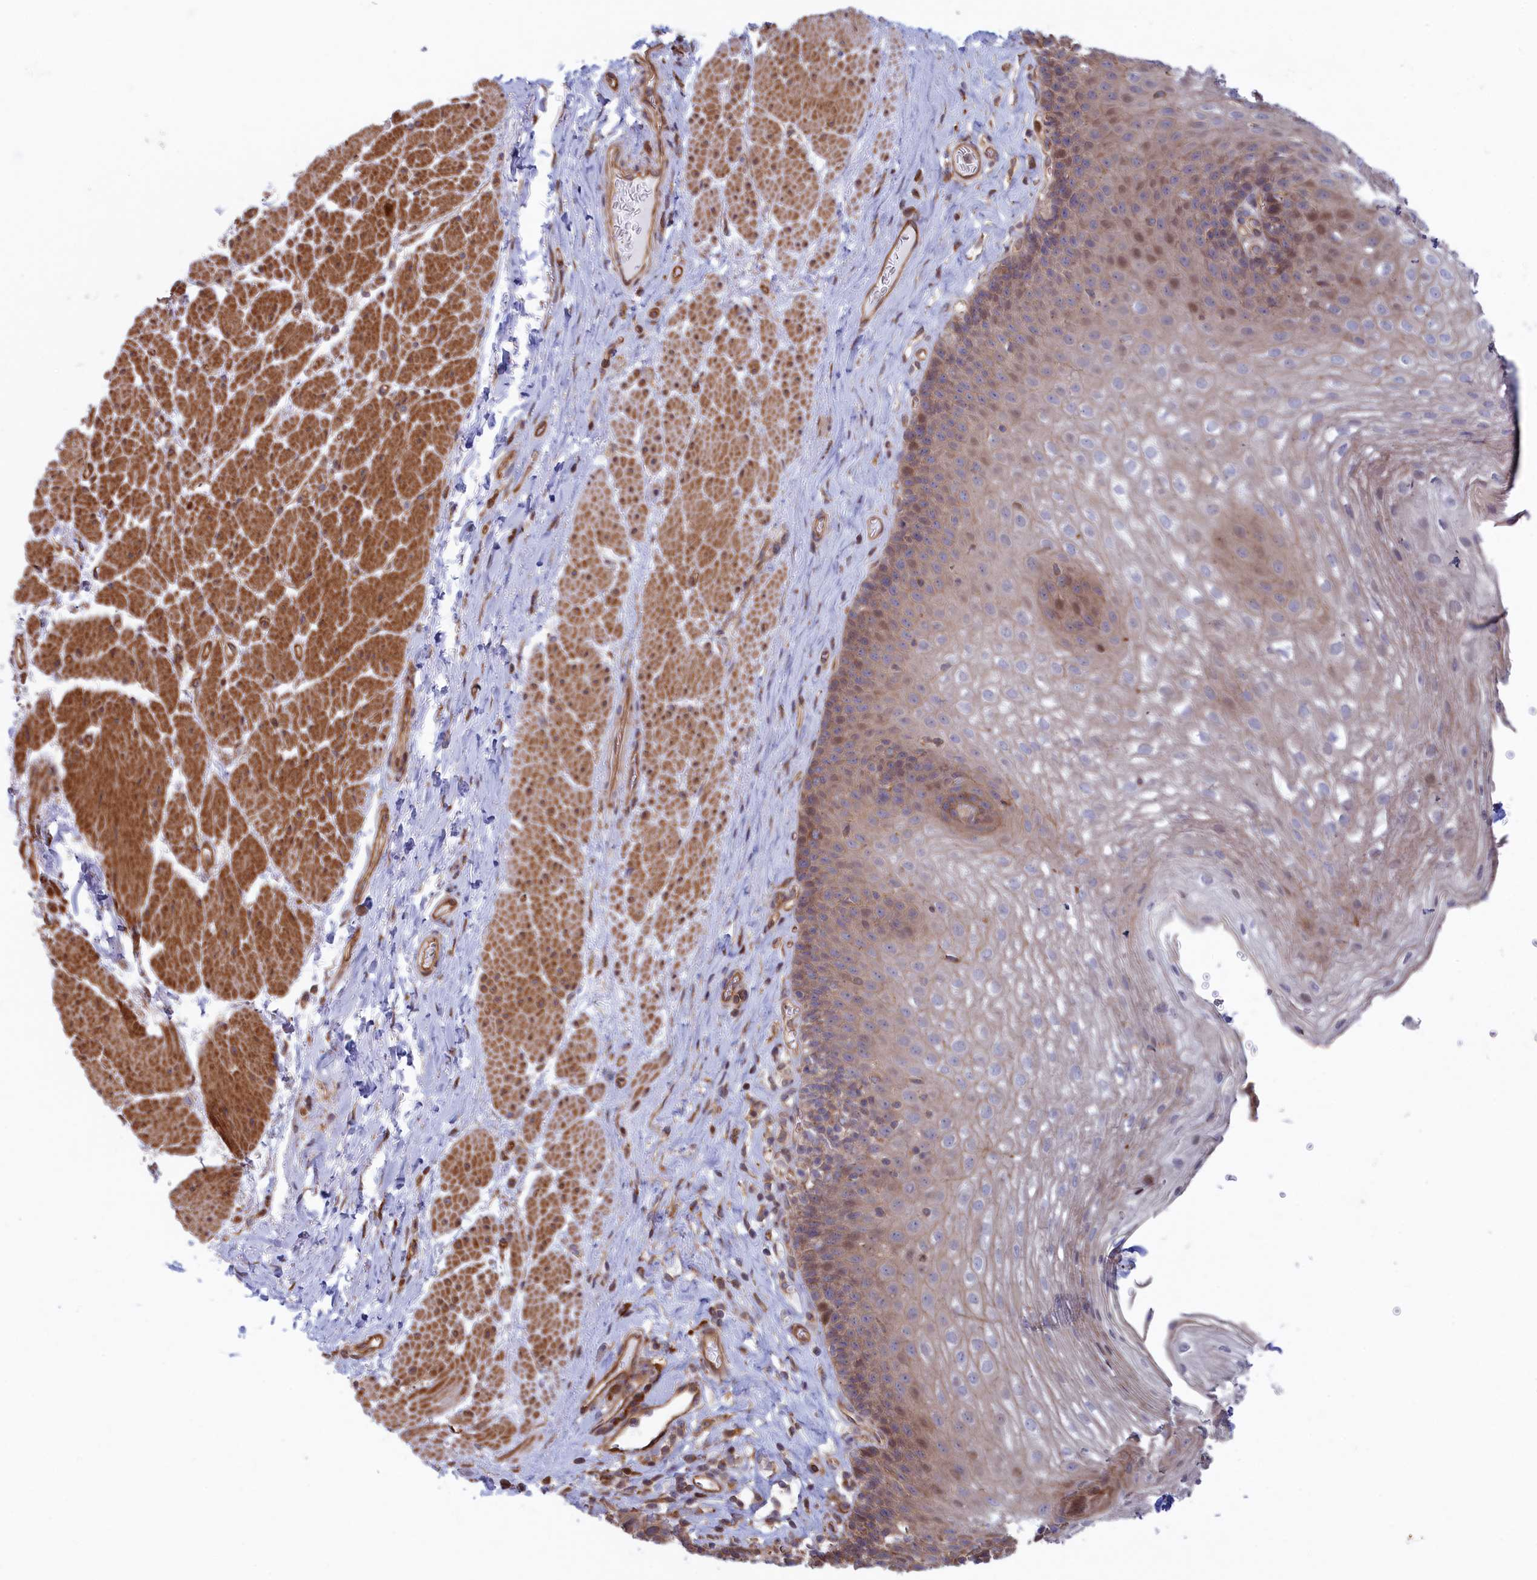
{"staining": {"intensity": "moderate", "quantity": "<25%", "location": "nuclear"}, "tissue": "esophagus", "cell_type": "Squamous epithelial cells", "image_type": "normal", "snomed": [{"axis": "morphology", "description": "Normal tissue, NOS"}, {"axis": "topography", "description": "Esophagus"}], "caption": "Esophagus stained with DAB IHC exhibits low levels of moderate nuclear staining in approximately <25% of squamous epithelial cells.", "gene": "RILPL1", "patient": {"sex": "female", "age": 66}}